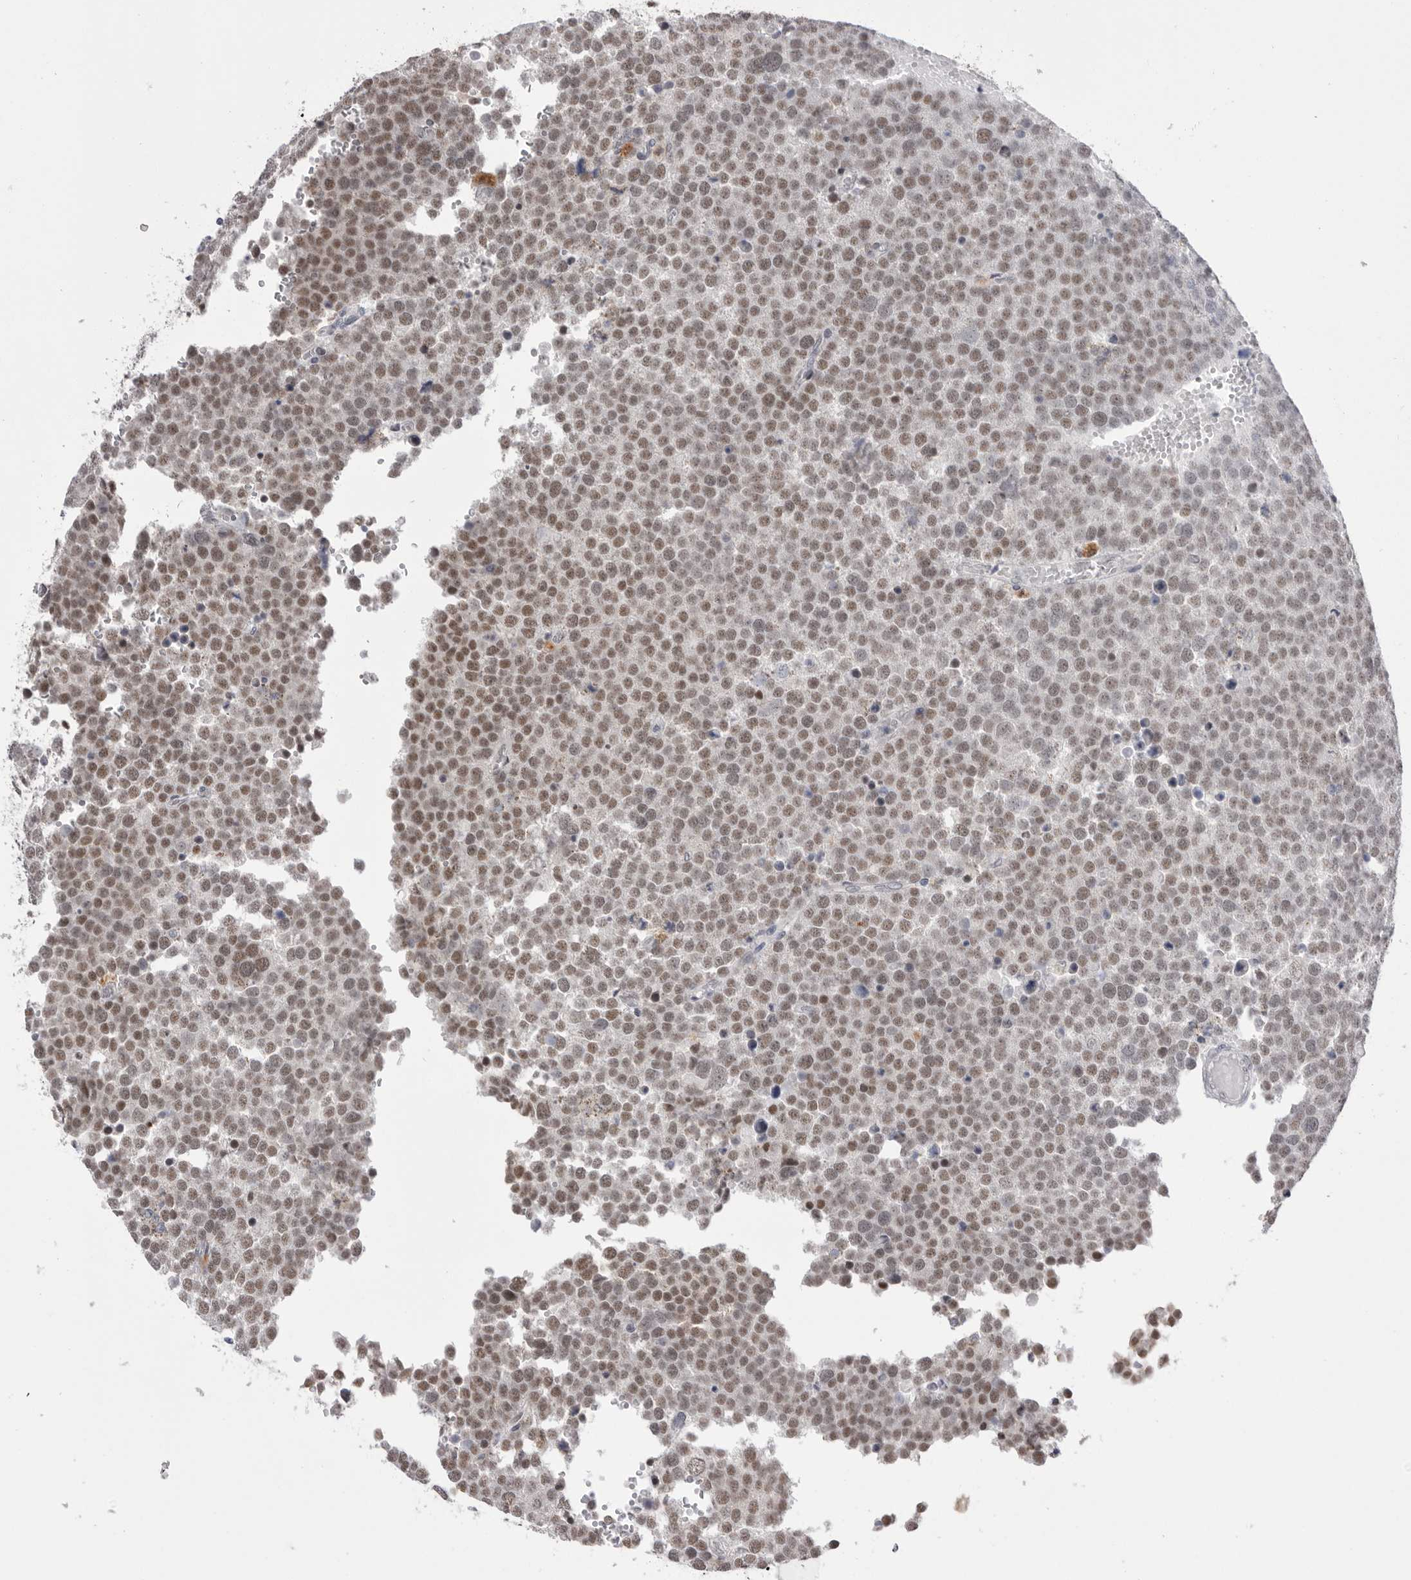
{"staining": {"intensity": "moderate", "quantity": ">75%", "location": "nuclear"}, "tissue": "testis cancer", "cell_type": "Tumor cells", "image_type": "cancer", "snomed": [{"axis": "morphology", "description": "Seminoma, NOS"}, {"axis": "topography", "description": "Testis"}], "caption": "A brown stain labels moderate nuclear expression of a protein in human seminoma (testis) tumor cells.", "gene": "BCLAF3", "patient": {"sex": "male", "age": 71}}